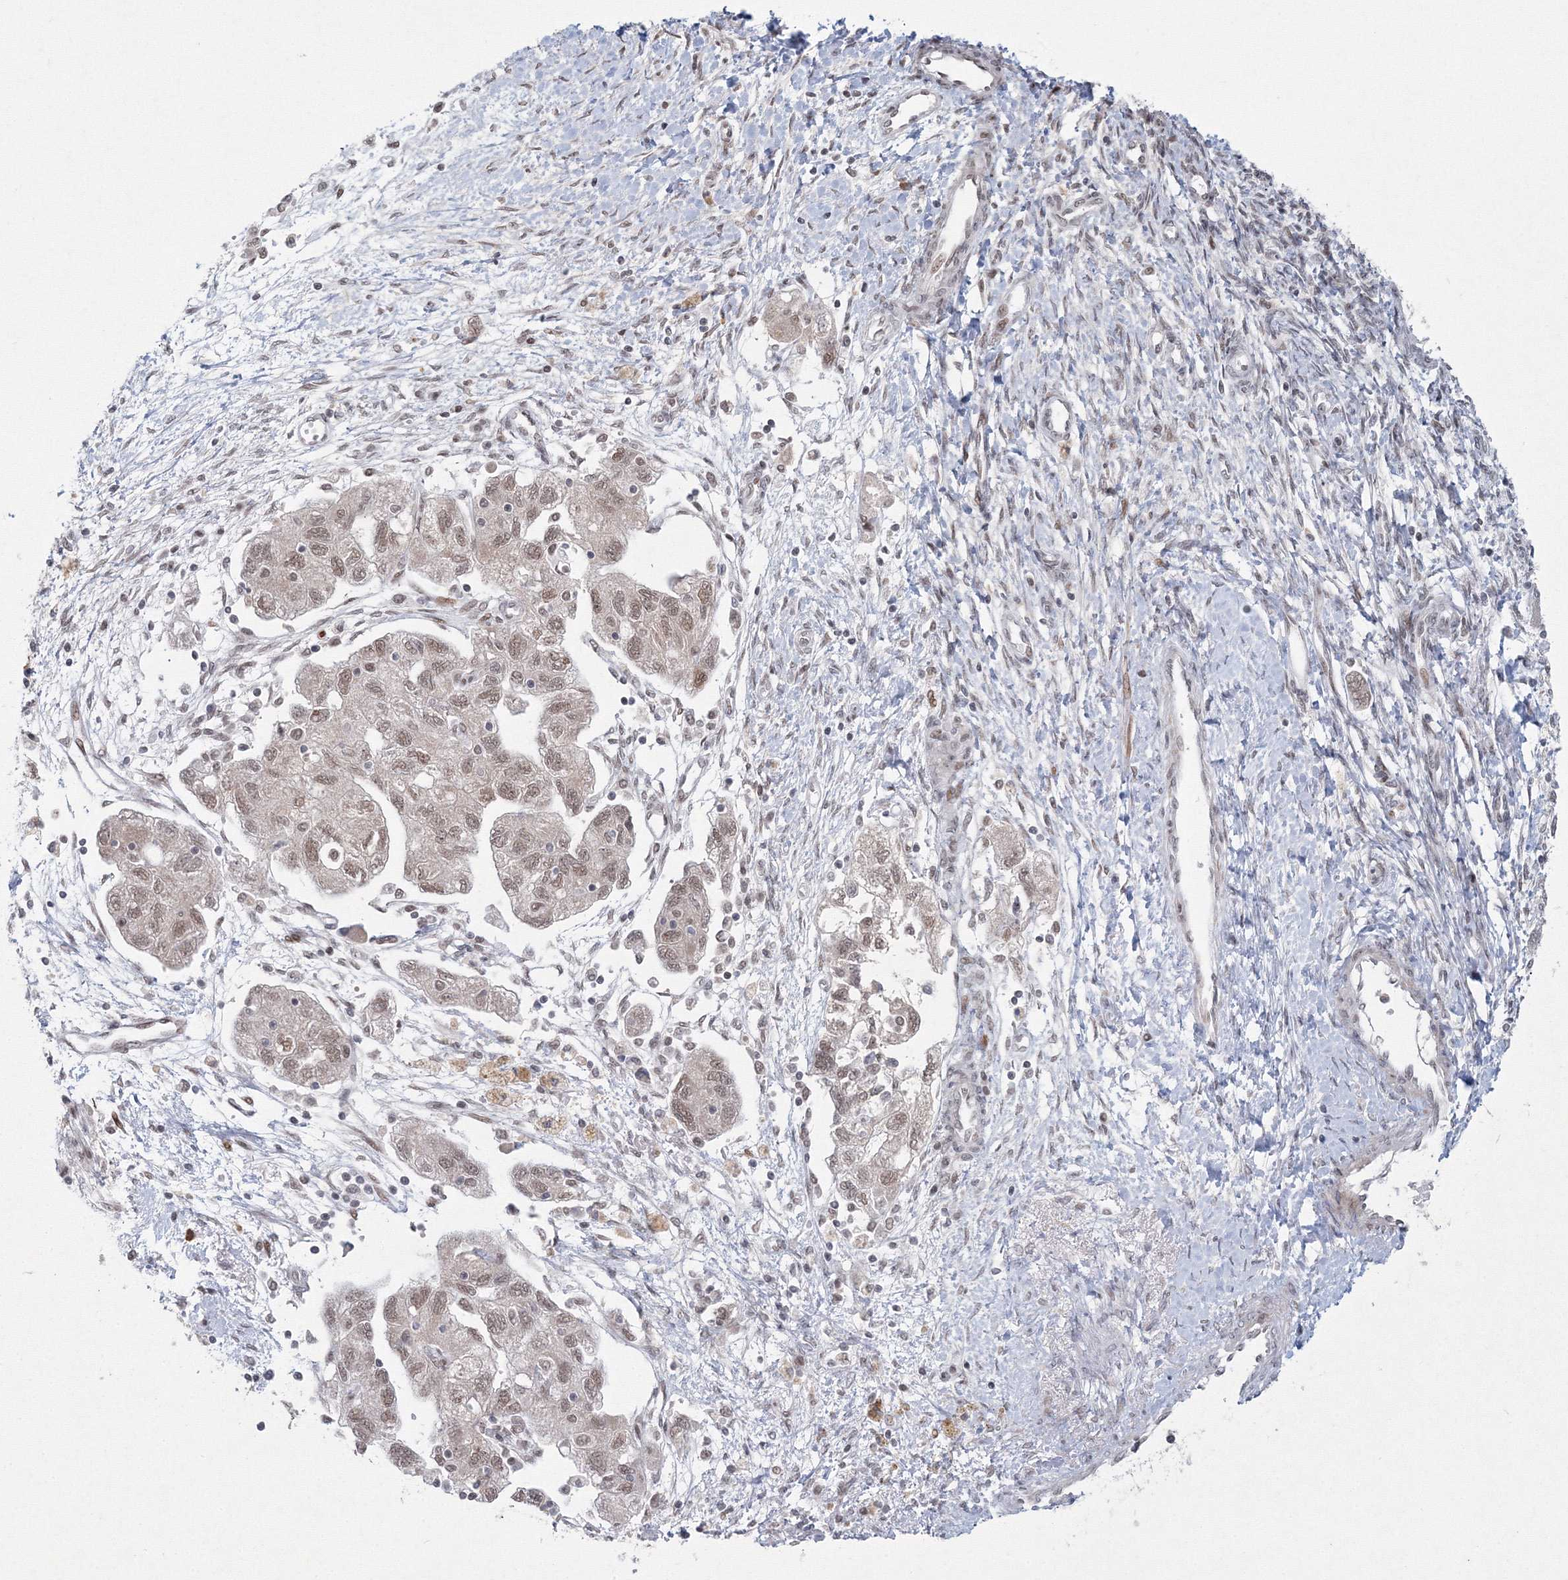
{"staining": {"intensity": "moderate", "quantity": ">75%", "location": "nuclear"}, "tissue": "ovarian cancer", "cell_type": "Tumor cells", "image_type": "cancer", "snomed": [{"axis": "morphology", "description": "Carcinoma, NOS"}, {"axis": "morphology", "description": "Cystadenocarcinoma, serous, NOS"}, {"axis": "topography", "description": "Ovary"}], "caption": "Tumor cells show medium levels of moderate nuclear expression in about >75% of cells in human ovarian serous cystadenocarcinoma.", "gene": "C3orf33", "patient": {"sex": "female", "age": 69}}